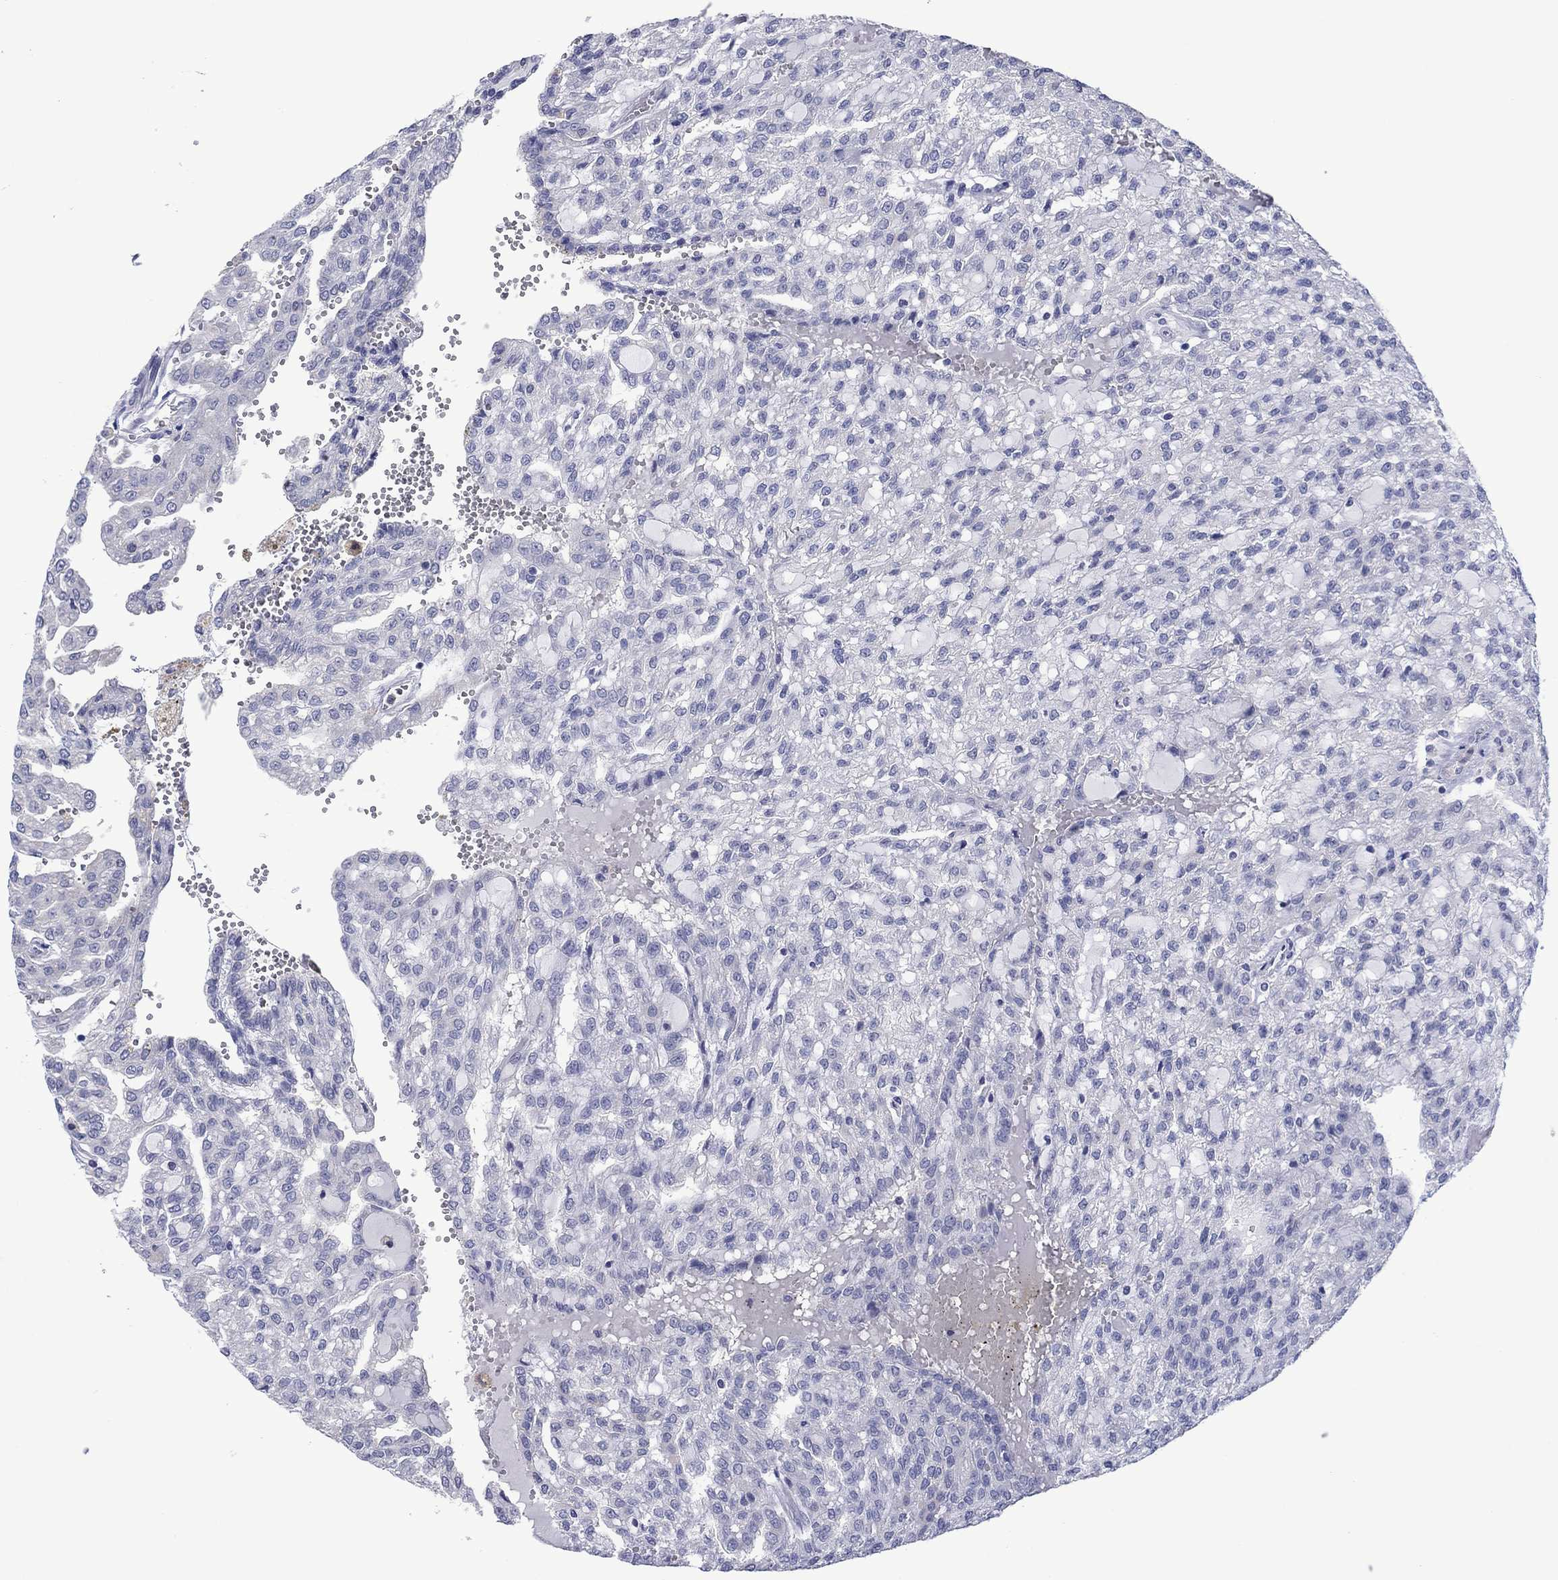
{"staining": {"intensity": "negative", "quantity": "none", "location": "none"}, "tissue": "renal cancer", "cell_type": "Tumor cells", "image_type": "cancer", "snomed": [{"axis": "morphology", "description": "Adenocarcinoma, NOS"}, {"axis": "topography", "description": "Kidney"}], "caption": "Human adenocarcinoma (renal) stained for a protein using immunohistochemistry reveals no expression in tumor cells.", "gene": "FER1L6", "patient": {"sex": "male", "age": 63}}